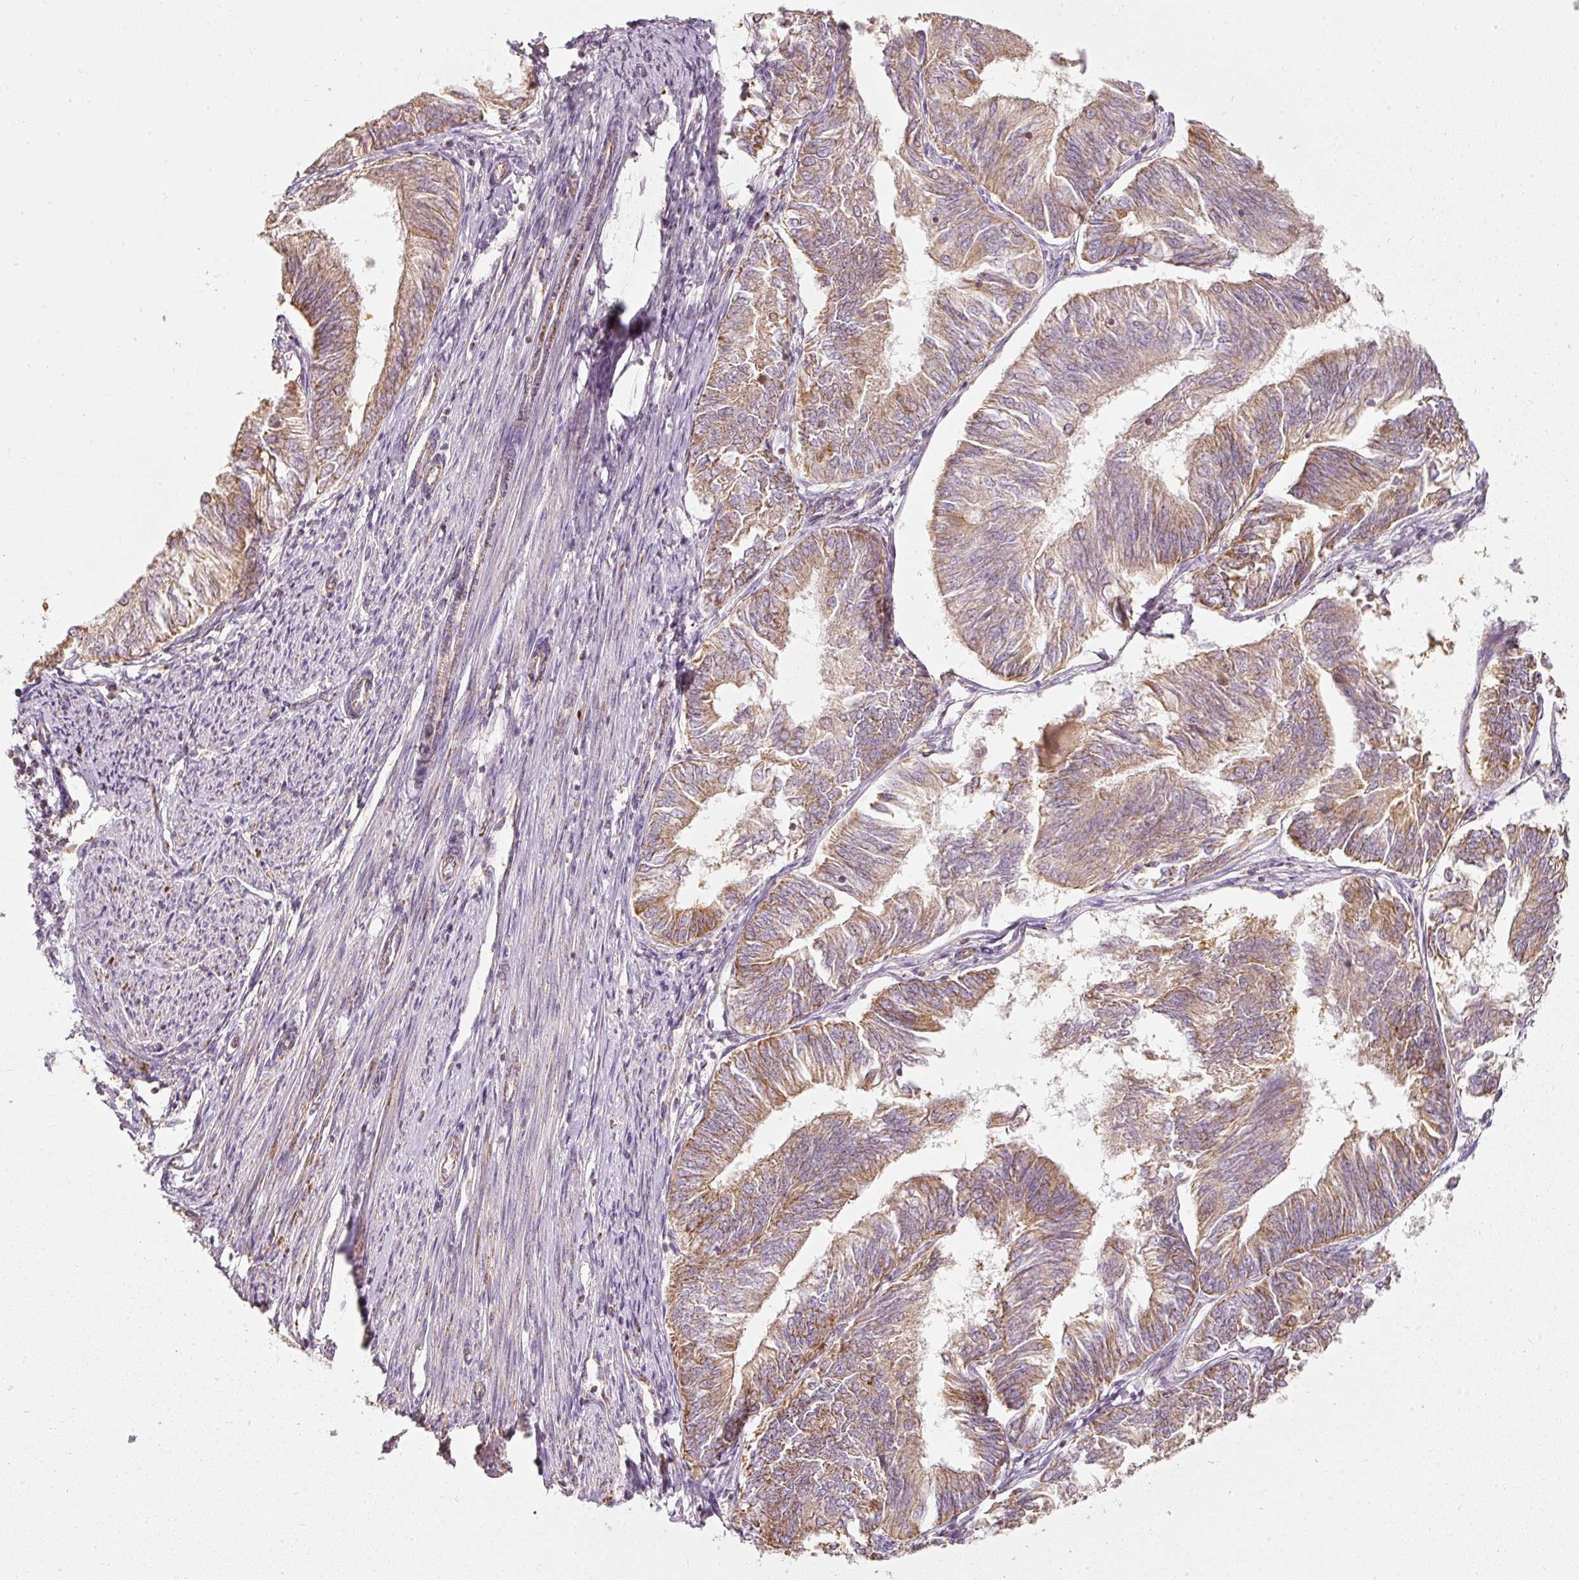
{"staining": {"intensity": "moderate", "quantity": ">75%", "location": "cytoplasmic/membranous,nuclear"}, "tissue": "endometrial cancer", "cell_type": "Tumor cells", "image_type": "cancer", "snomed": [{"axis": "morphology", "description": "Adenocarcinoma, NOS"}, {"axis": "topography", "description": "Endometrium"}], "caption": "DAB immunohistochemical staining of human endometrial cancer reveals moderate cytoplasmic/membranous and nuclear protein positivity in approximately >75% of tumor cells.", "gene": "DUT", "patient": {"sex": "female", "age": 58}}